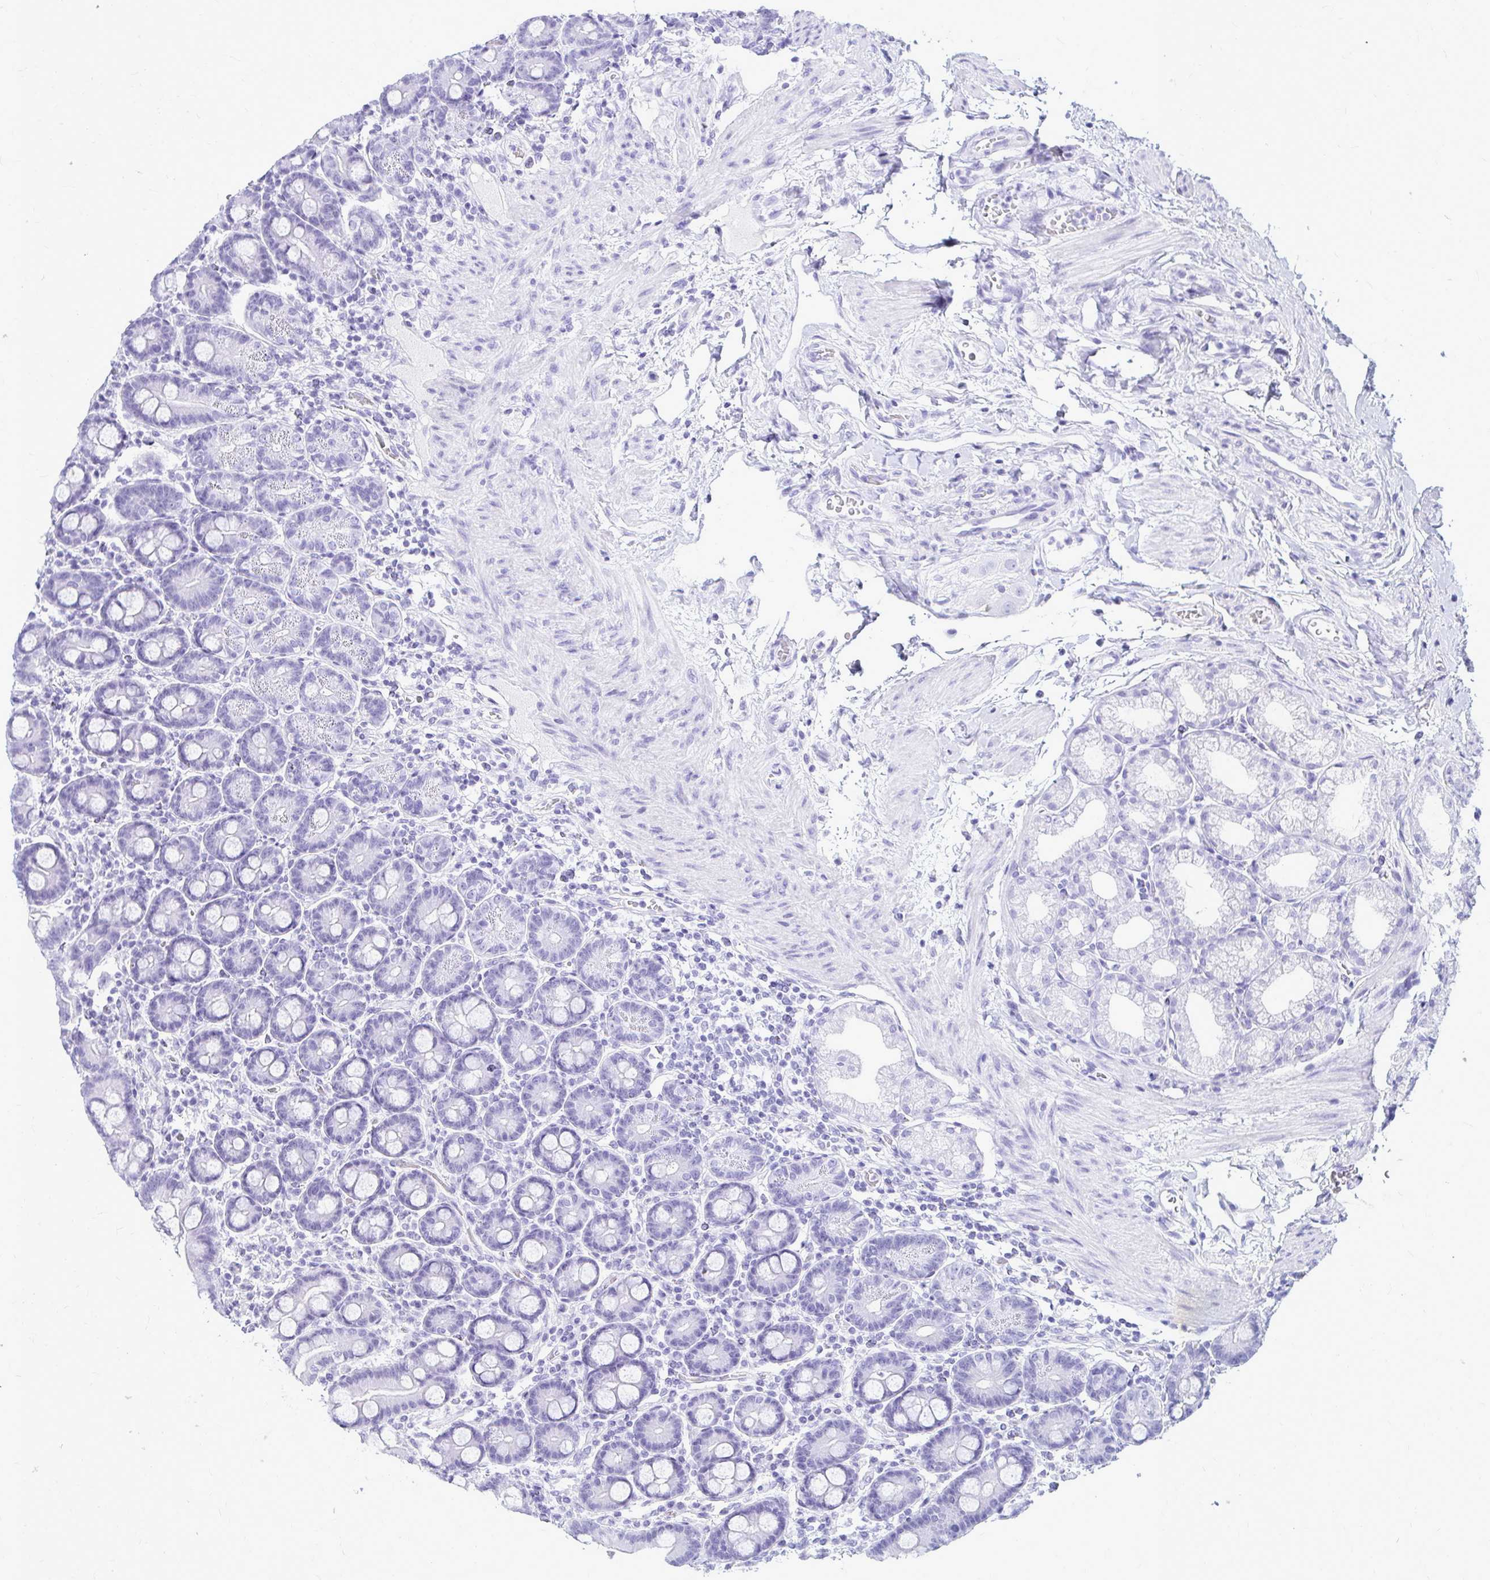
{"staining": {"intensity": "negative", "quantity": "none", "location": "none"}, "tissue": "duodenum", "cell_type": "Glandular cells", "image_type": "normal", "snomed": [{"axis": "morphology", "description": "Normal tissue, NOS"}, {"axis": "topography", "description": "Duodenum"}], "caption": "A histopathology image of duodenum stained for a protein reveals no brown staining in glandular cells. (DAB (3,3'-diaminobenzidine) immunohistochemistry, high magnification).", "gene": "OR10R2", "patient": {"sex": "male", "age": 59}}